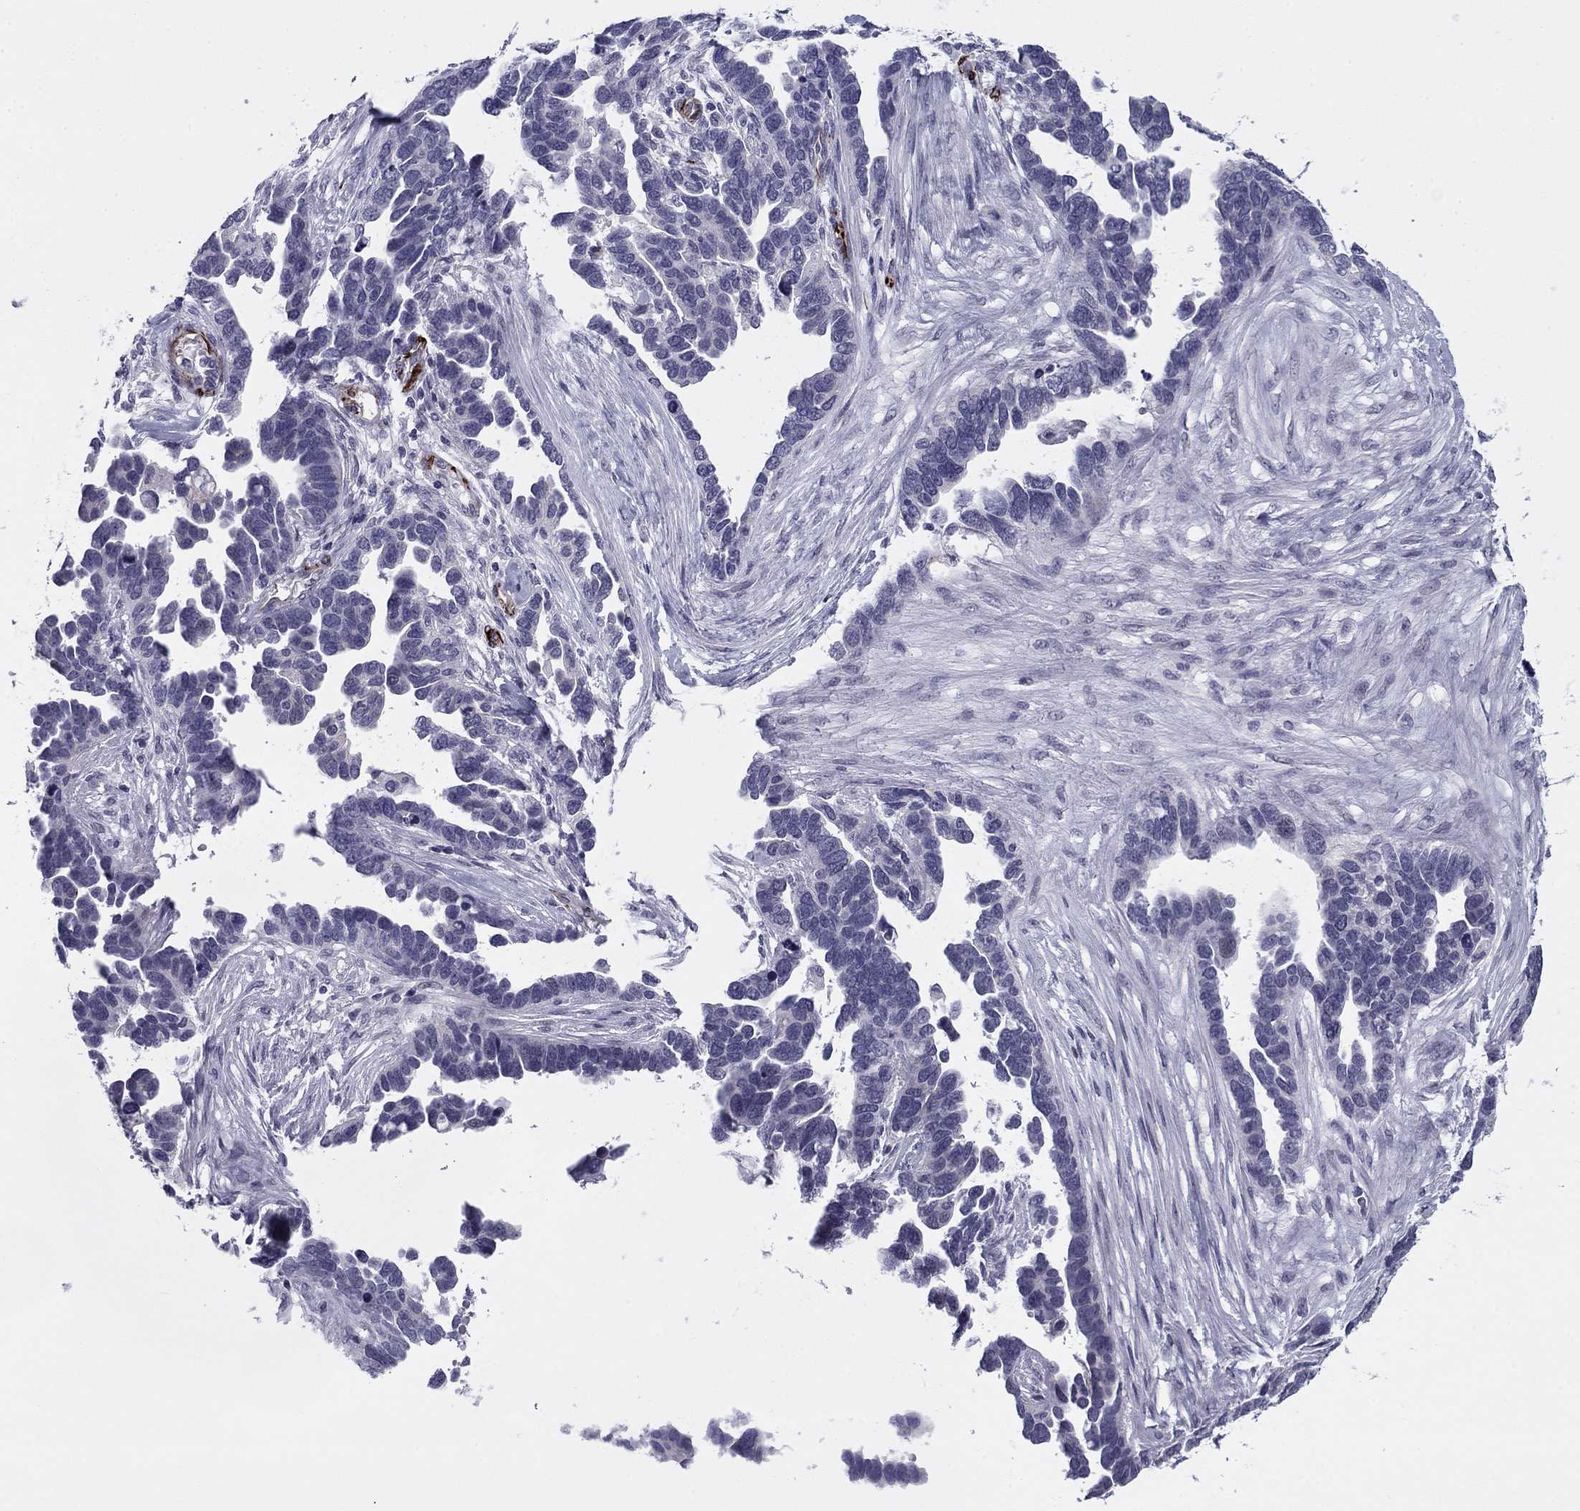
{"staining": {"intensity": "negative", "quantity": "none", "location": "none"}, "tissue": "ovarian cancer", "cell_type": "Tumor cells", "image_type": "cancer", "snomed": [{"axis": "morphology", "description": "Cystadenocarcinoma, serous, NOS"}, {"axis": "topography", "description": "Ovary"}], "caption": "IHC micrograph of neoplastic tissue: human ovarian cancer (serous cystadenocarcinoma) stained with DAB (3,3'-diaminobenzidine) reveals no significant protein expression in tumor cells.", "gene": "ANKS4B", "patient": {"sex": "female", "age": 54}}